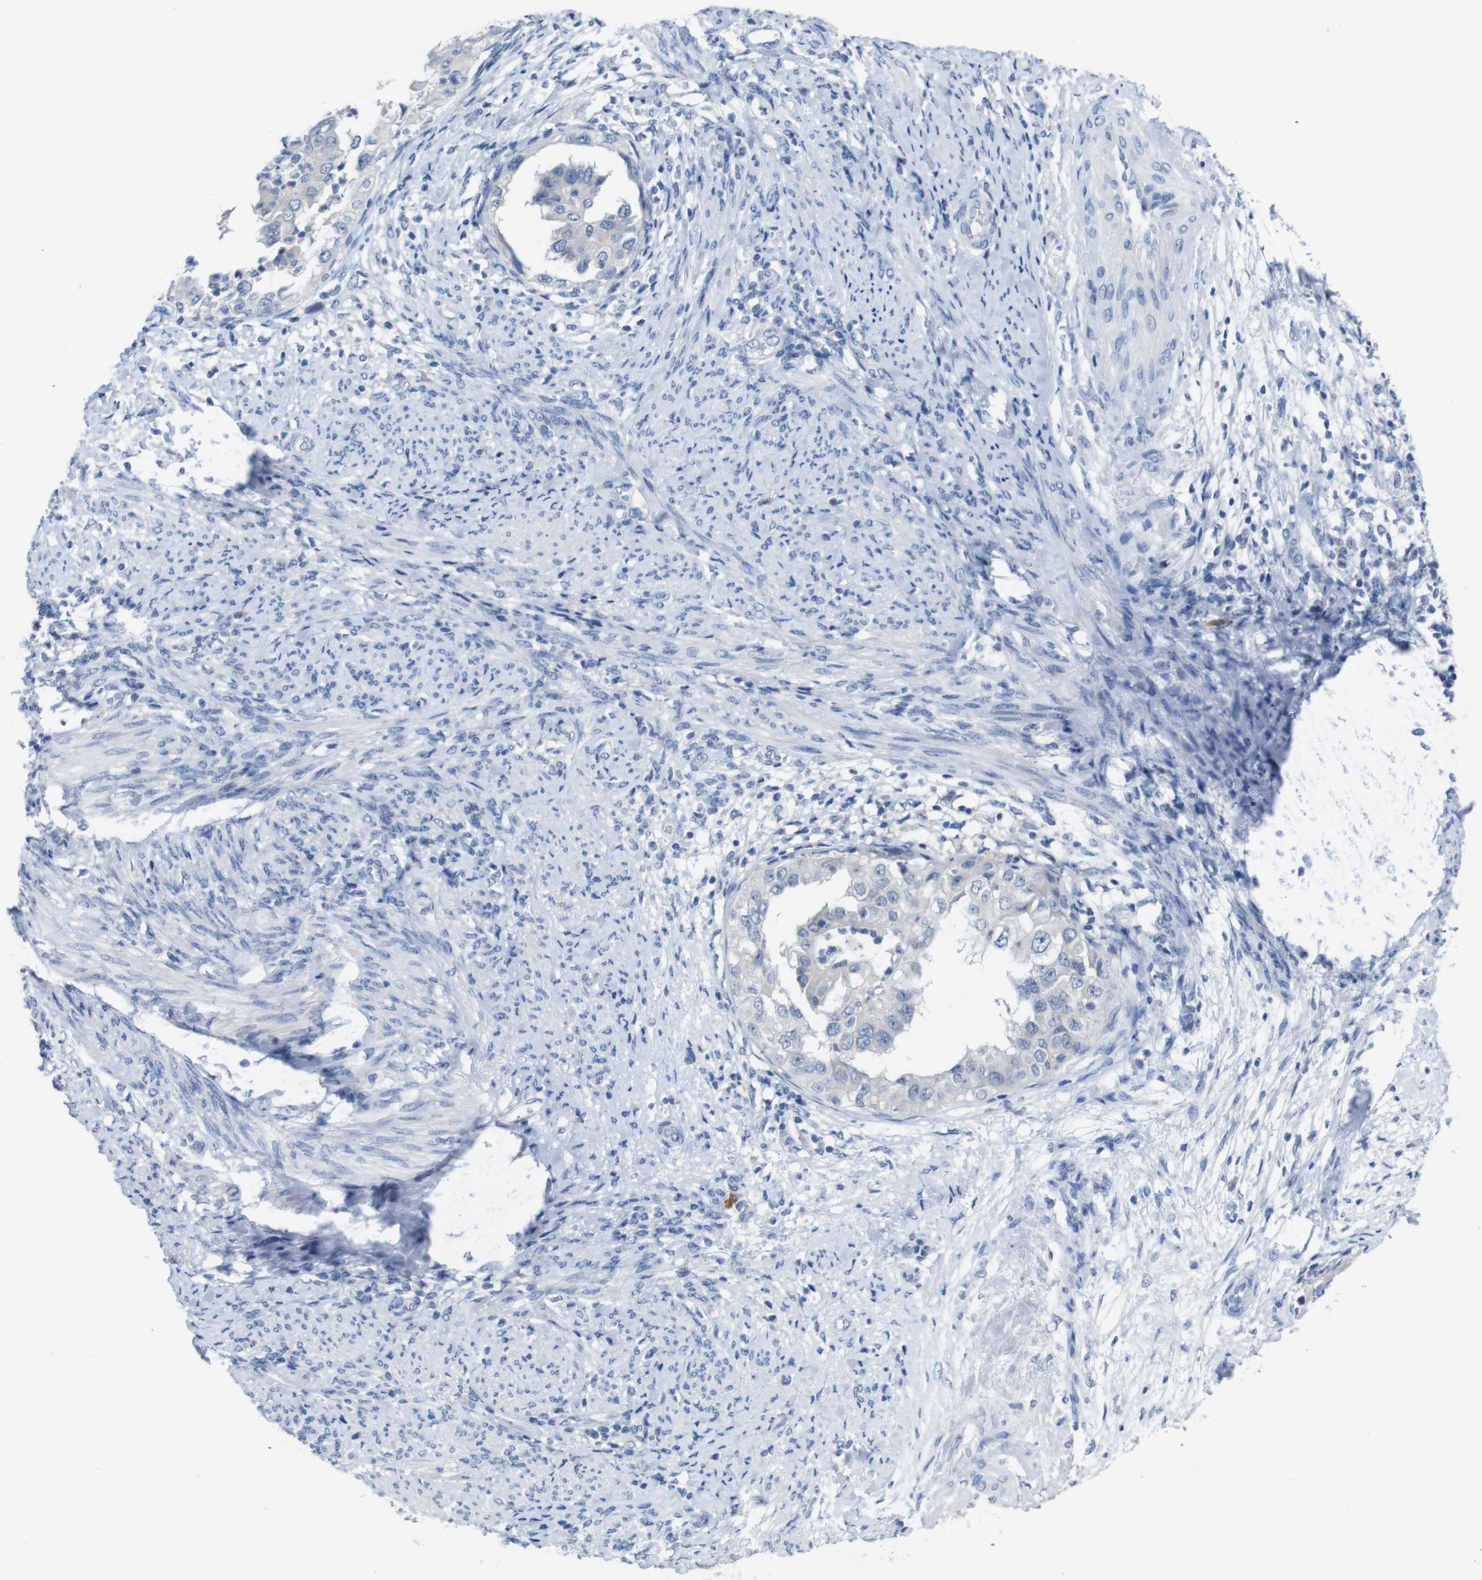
{"staining": {"intensity": "negative", "quantity": "none", "location": "none"}, "tissue": "endometrial cancer", "cell_type": "Tumor cells", "image_type": "cancer", "snomed": [{"axis": "morphology", "description": "Adenocarcinoma, NOS"}, {"axis": "topography", "description": "Endometrium"}], "caption": "Immunohistochemical staining of endometrial cancer shows no significant staining in tumor cells.", "gene": "SLC2A8", "patient": {"sex": "female", "age": 85}}